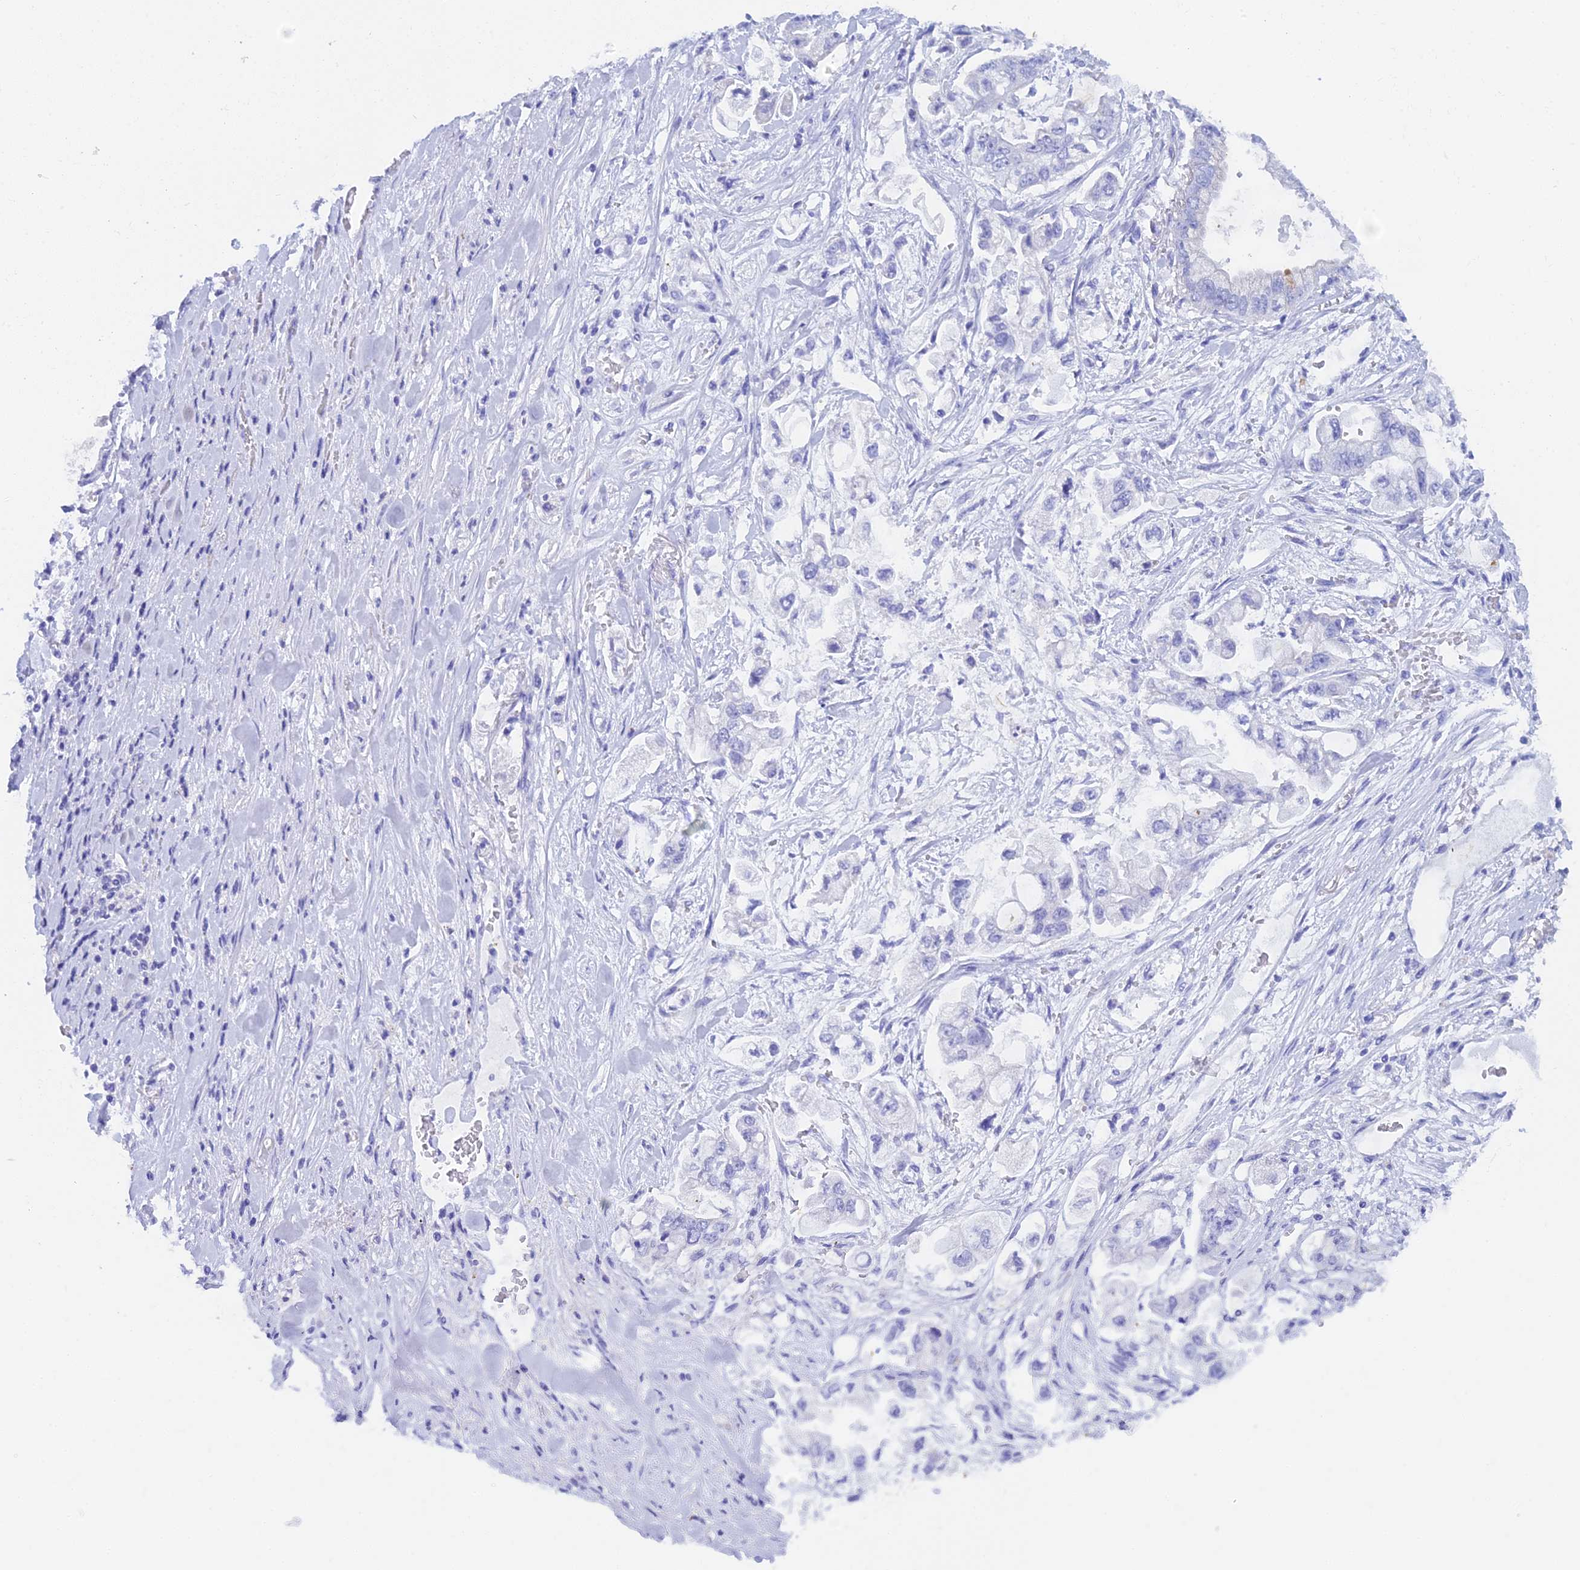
{"staining": {"intensity": "negative", "quantity": "none", "location": "none"}, "tissue": "stomach cancer", "cell_type": "Tumor cells", "image_type": "cancer", "snomed": [{"axis": "morphology", "description": "Adenocarcinoma, NOS"}, {"axis": "topography", "description": "Stomach"}], "caption": "Immunohistochemistry (IHC) photomicrograph of neoplastic tissue: stomach cancer stained with DAB (3,3'-diaminobenzidine) reveals no significant protein positivity in tumor cells.", "gene": "REG1A", "patient": {"sex": "male", "age": 62}}